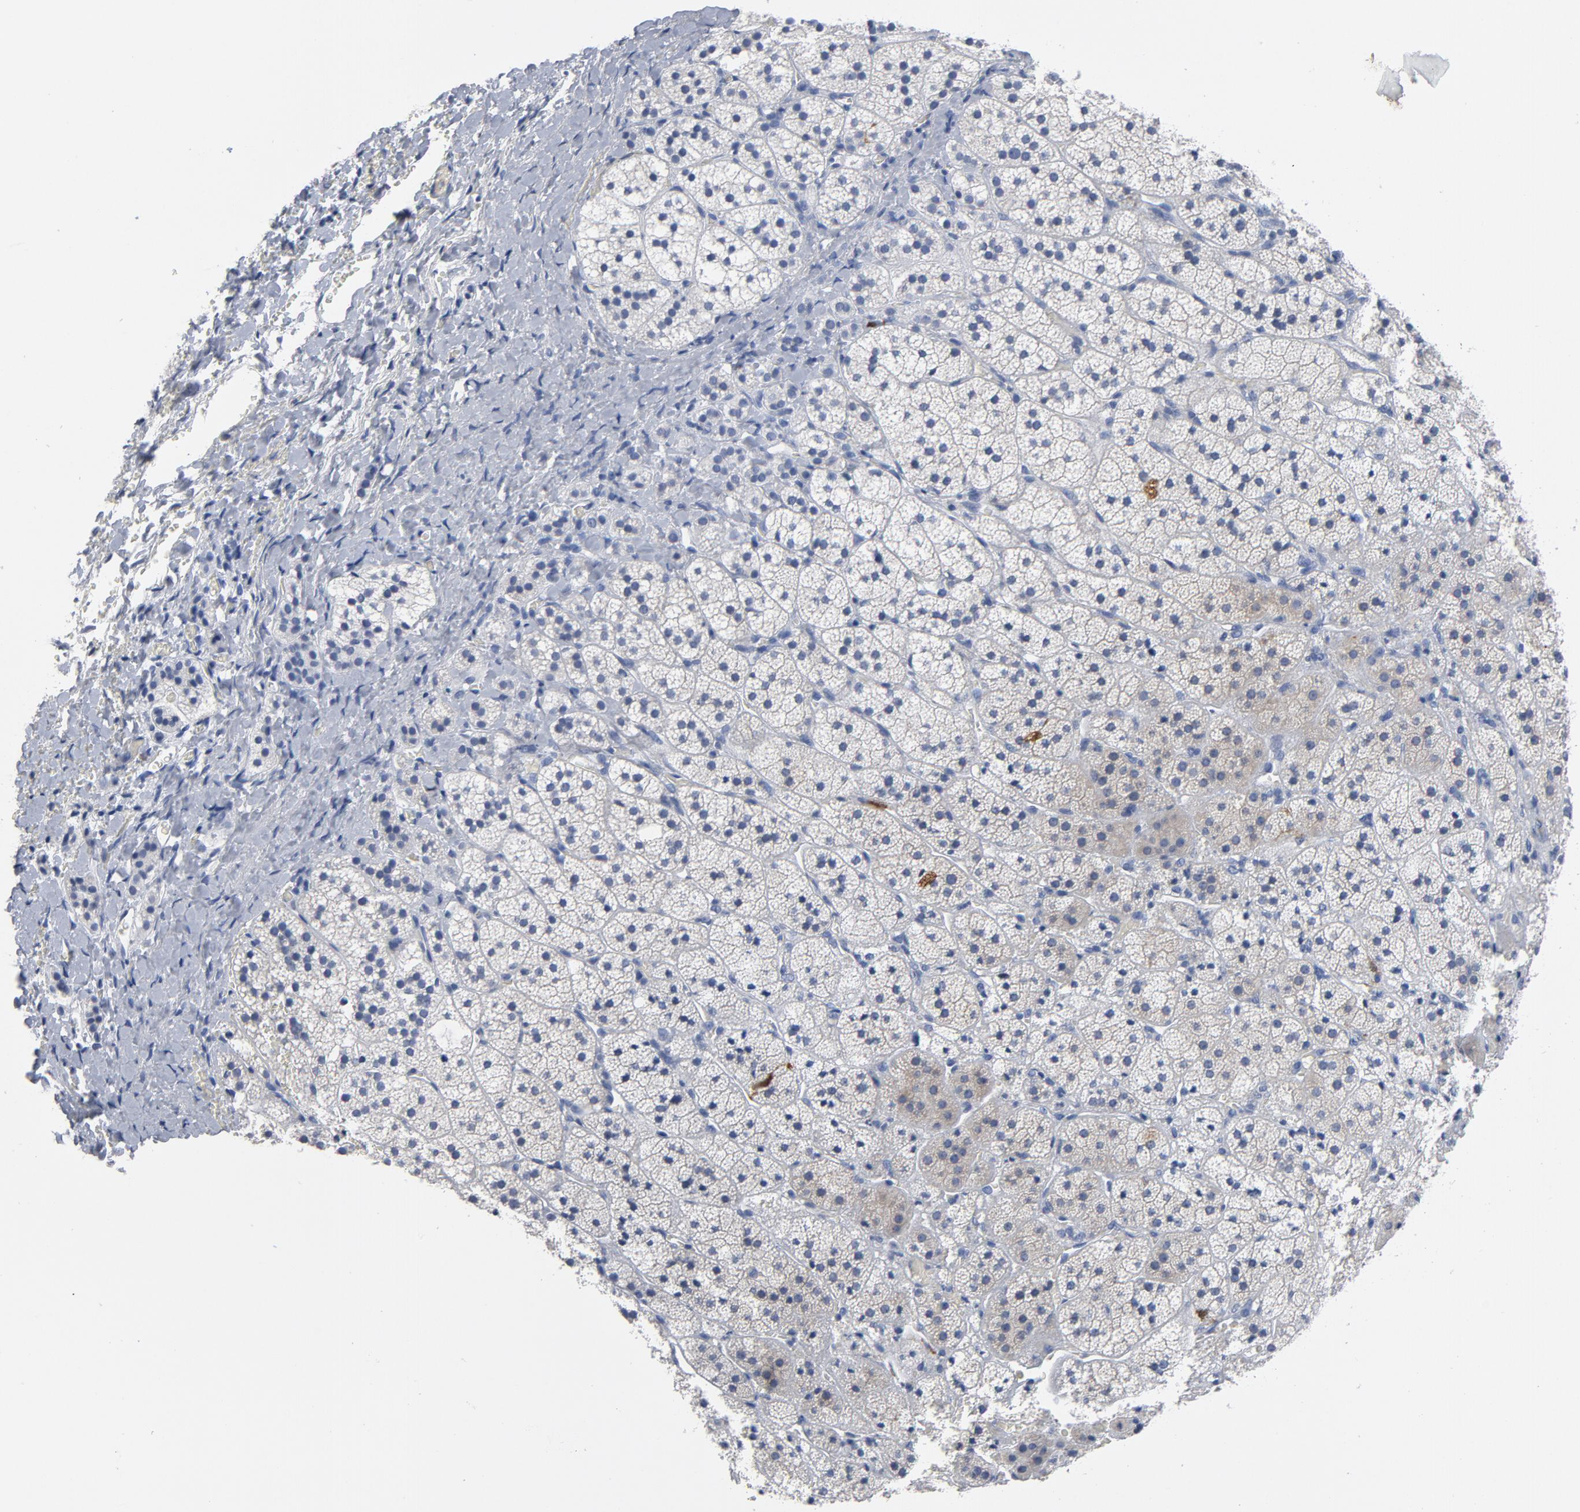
{"staining": {"intensity": "moderate", "quantity": "<25%", "location": "nuclear"}, "tissue": "adrenal gland", "cell_type": "Glandular cells", "image_type": "normal", "snomed": [{"axis": "morphology", "description": "Normal tissue, NOS"}, {"axis": "topography", "description": "Adrenal gland"}], "caption": "Moderate nuclear staining is seen in approximately <25% of glandular cells in benign adrenal gland.", "gene": "CDC20", "patient": {"sex": "female", "age": 44}}